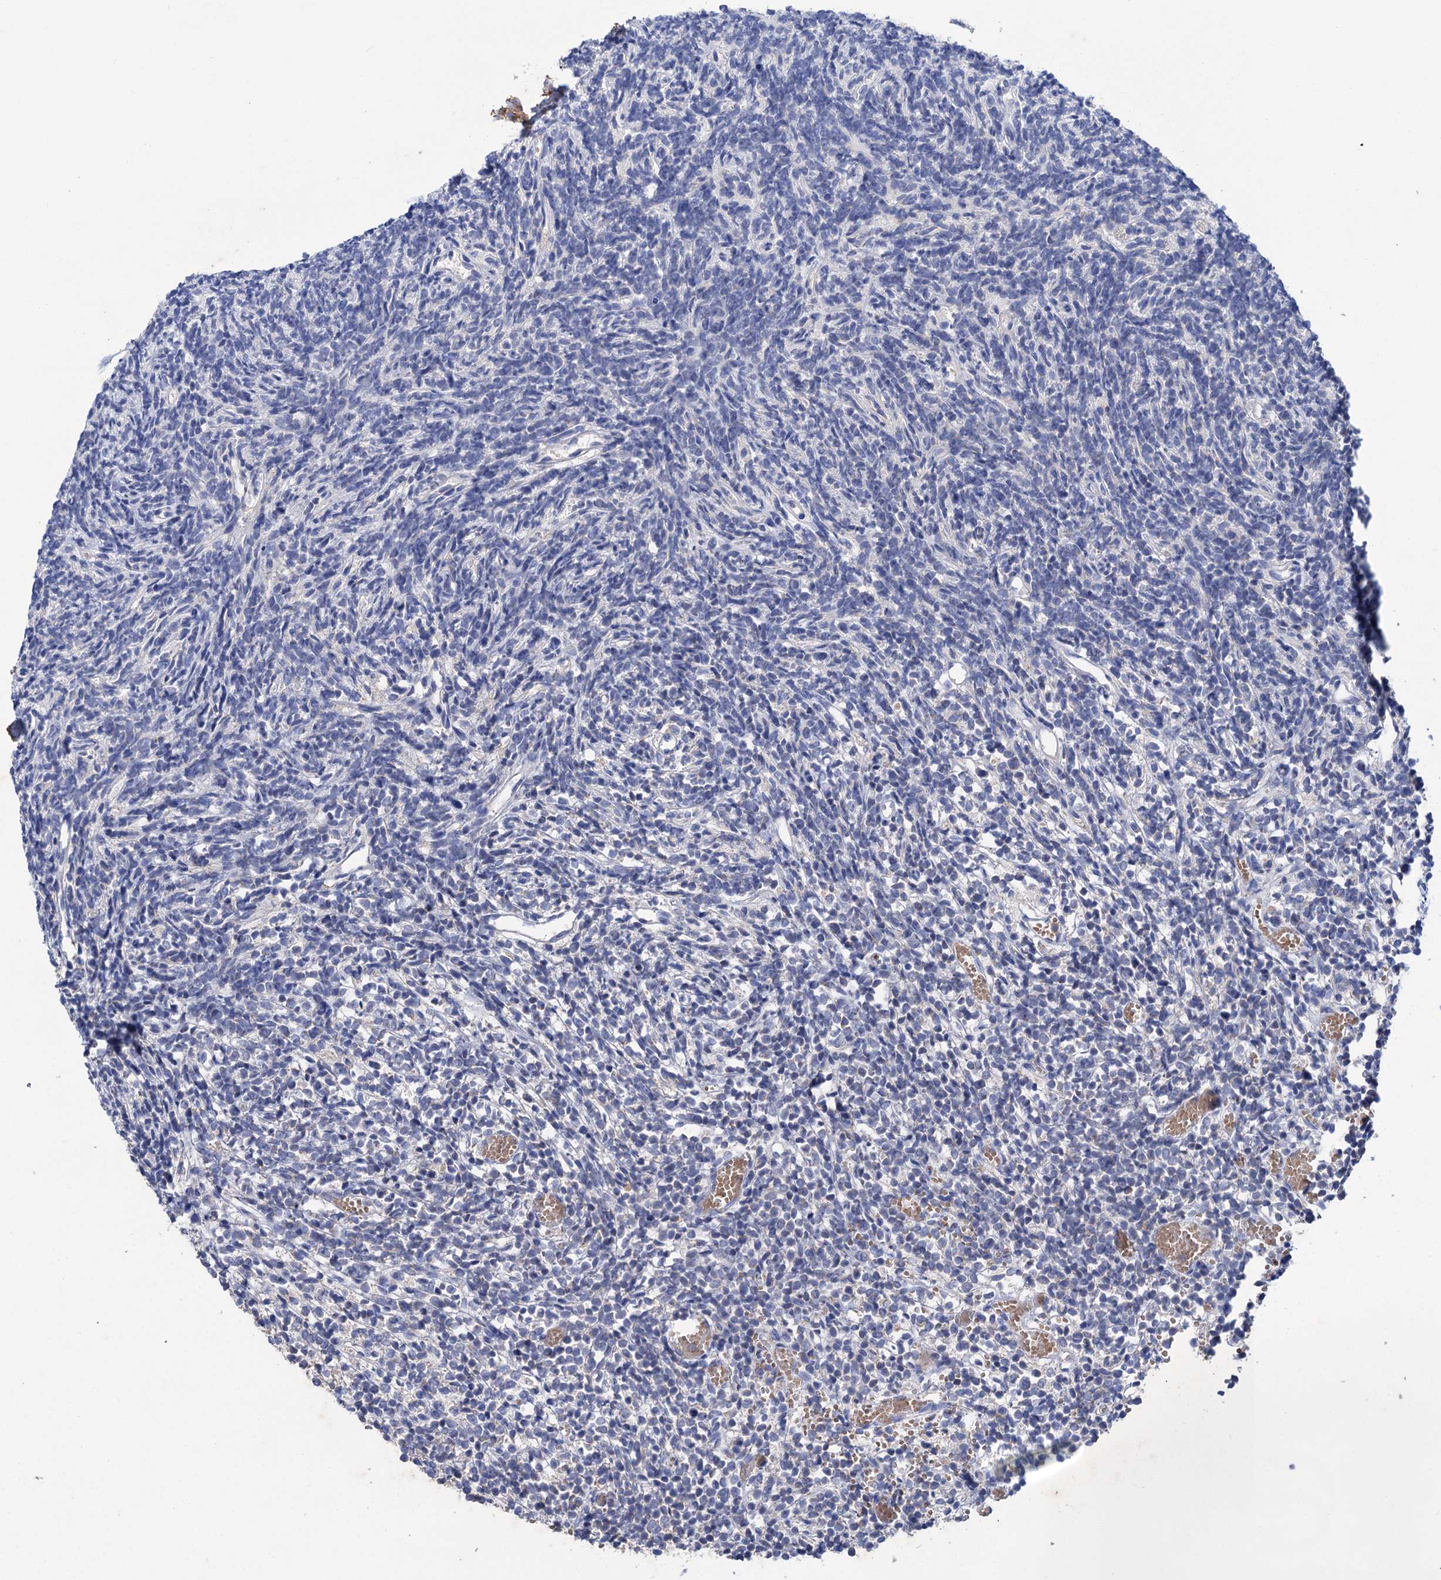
{"staining": {"intensity": "negative", "quantity": "none", "location": "none"}, "tissue": "glioma", "cell_type": "Tumor cells", "image_type": "cancer", "snomed": [{"axis": "morphology", "description": "Glioma, malignant, Low grade"}, {"axis": "topography", "description": "Brain"}], "caption": "Immunohistochemistry photomicrograph of neoplastic tissue: human low-grade glioma (malignant) stained with DAB (3,3'-diaminobenzidine) shows no significant protein staining in tumor cells. (DAB (3,3'-diaminobenzidine) immunohistochemistry (IHC) visualized using brightfield microscopy, high magnification).", "gene": "CLPB", "patient": {"sex": "female", "age": 1}}